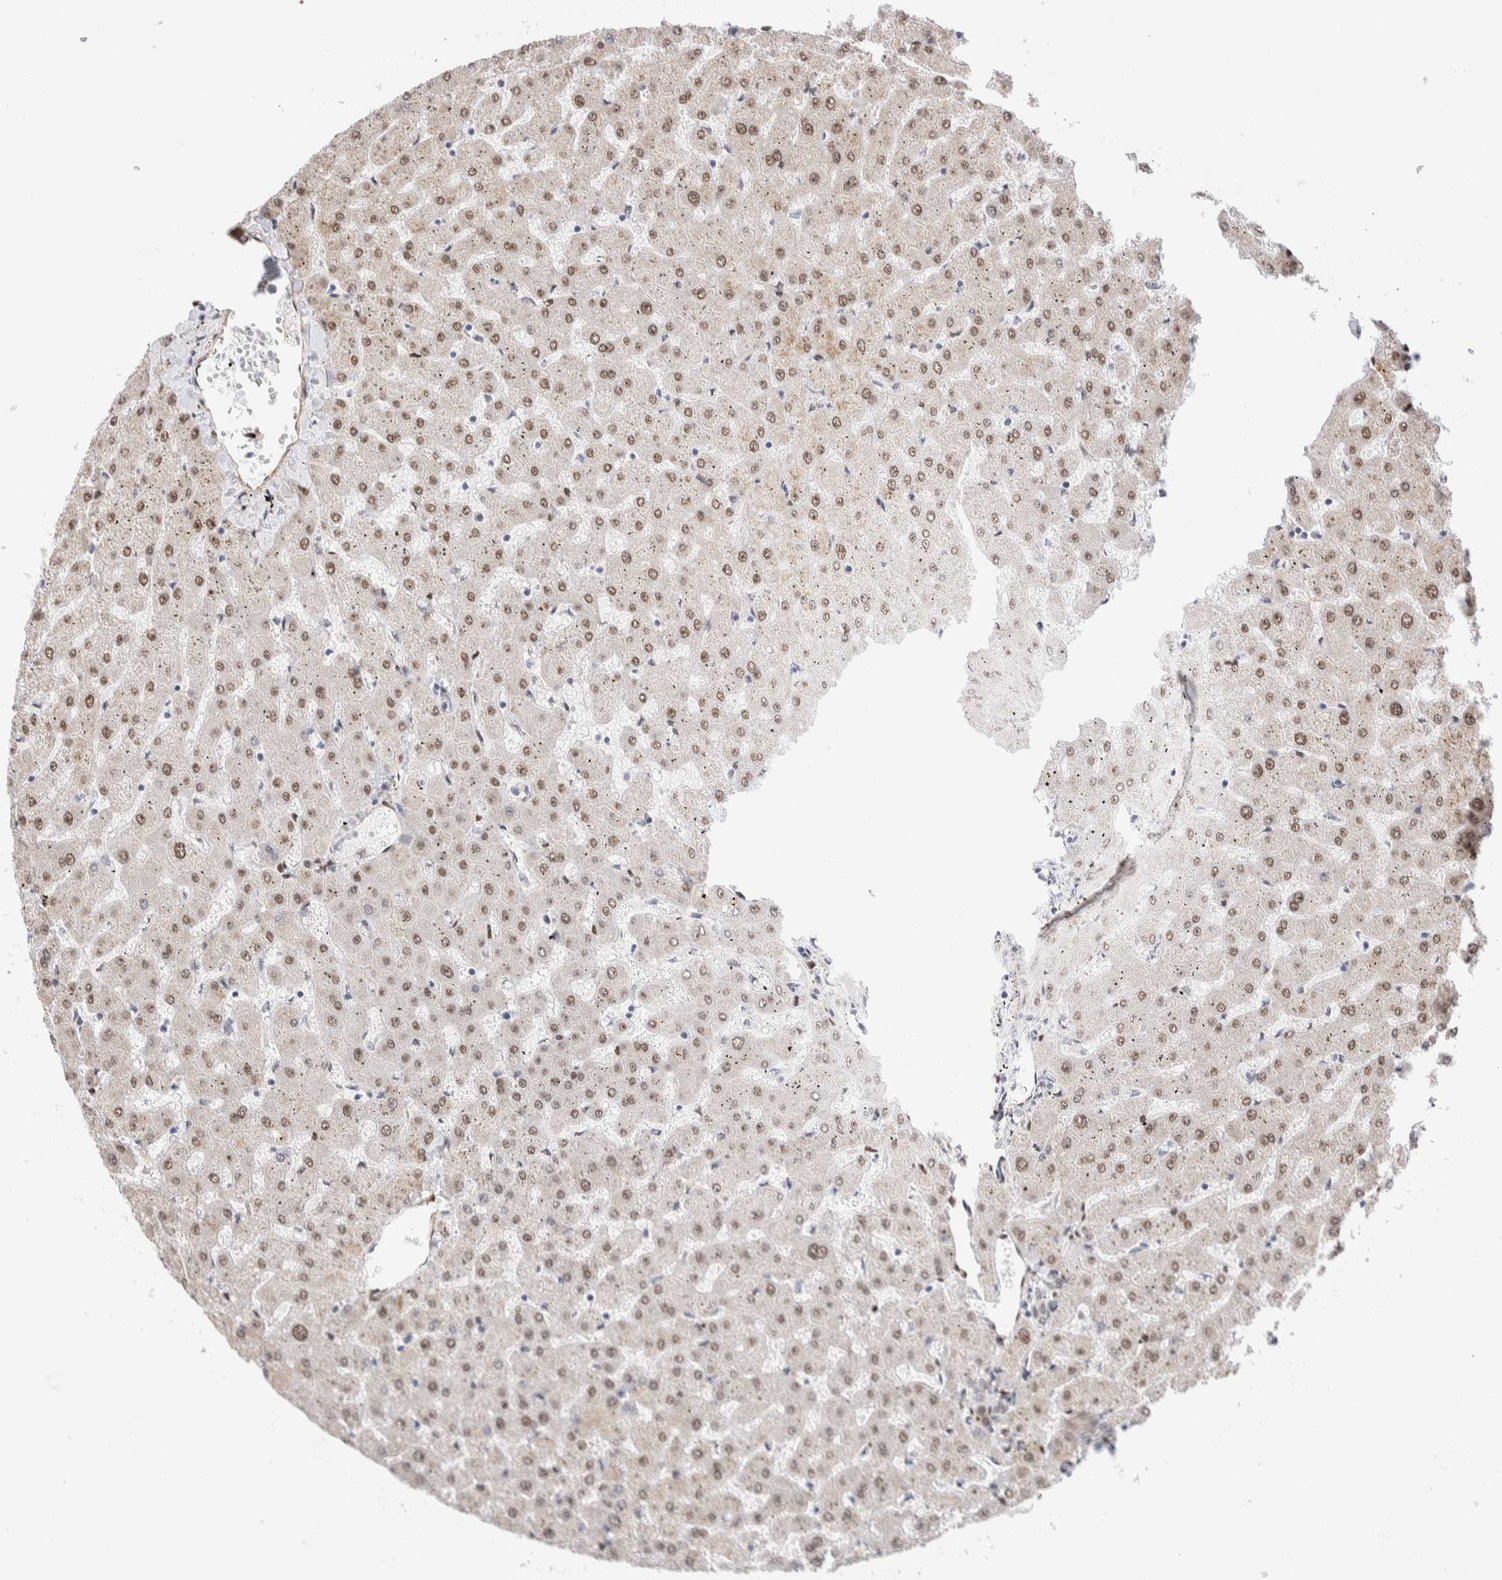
{"staining": {"intensity": "negative", "quantity": "none", "location": "none"}, "tissue": "liver", "cell_type": "Cholangiocytes", "image_type": "normal", "snomed": [{"axis": "morphology", "description": "Normal tissue, NOS"}, {"axis": "topography", "description": "Liver"}], "caption": "The photomicrograph shows no significant positivity in cholangiocytes of liver.", "gene": "NSMAF", "patient": {"sex": "female", "age": 63}}